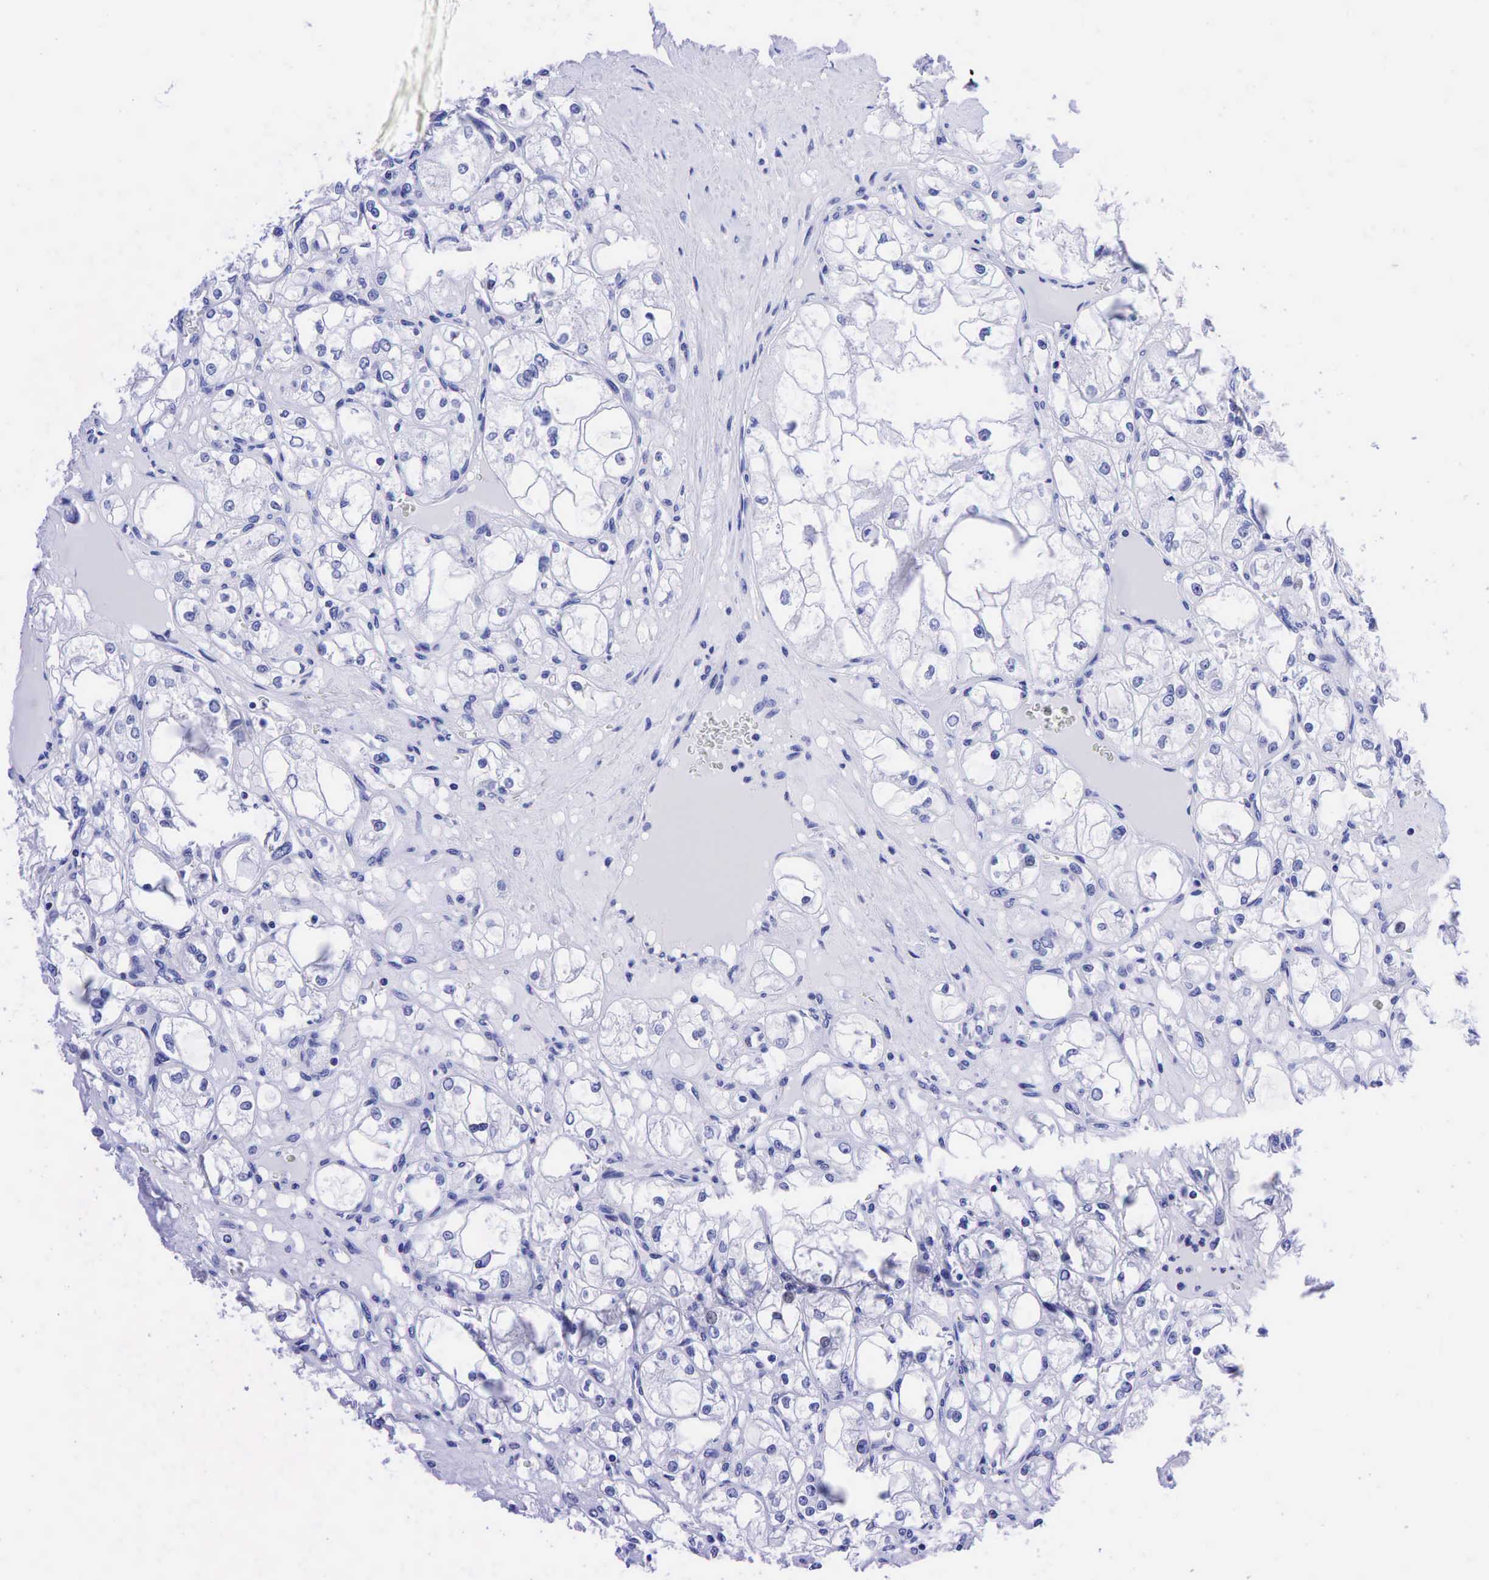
{"staining": {"intensity": "negative", "quantity": "none", "location": "none"}, "tissue": "renal cancer", "cell_type": "Tumor cells", "image_type": "cancer", "snomed": [{"axis": "morphology", "description": "Adenocarcinoma, NOS"}, {"axis": "topography", "description": "Kidney"}], "caption": "A micrograph of renal cancer stained for a protein exhibits no brown staining in tumor cells. Nuclei are stained in blue.", "gene": "CEACAM5", "patient": {"sex": "male", "age": 61}}